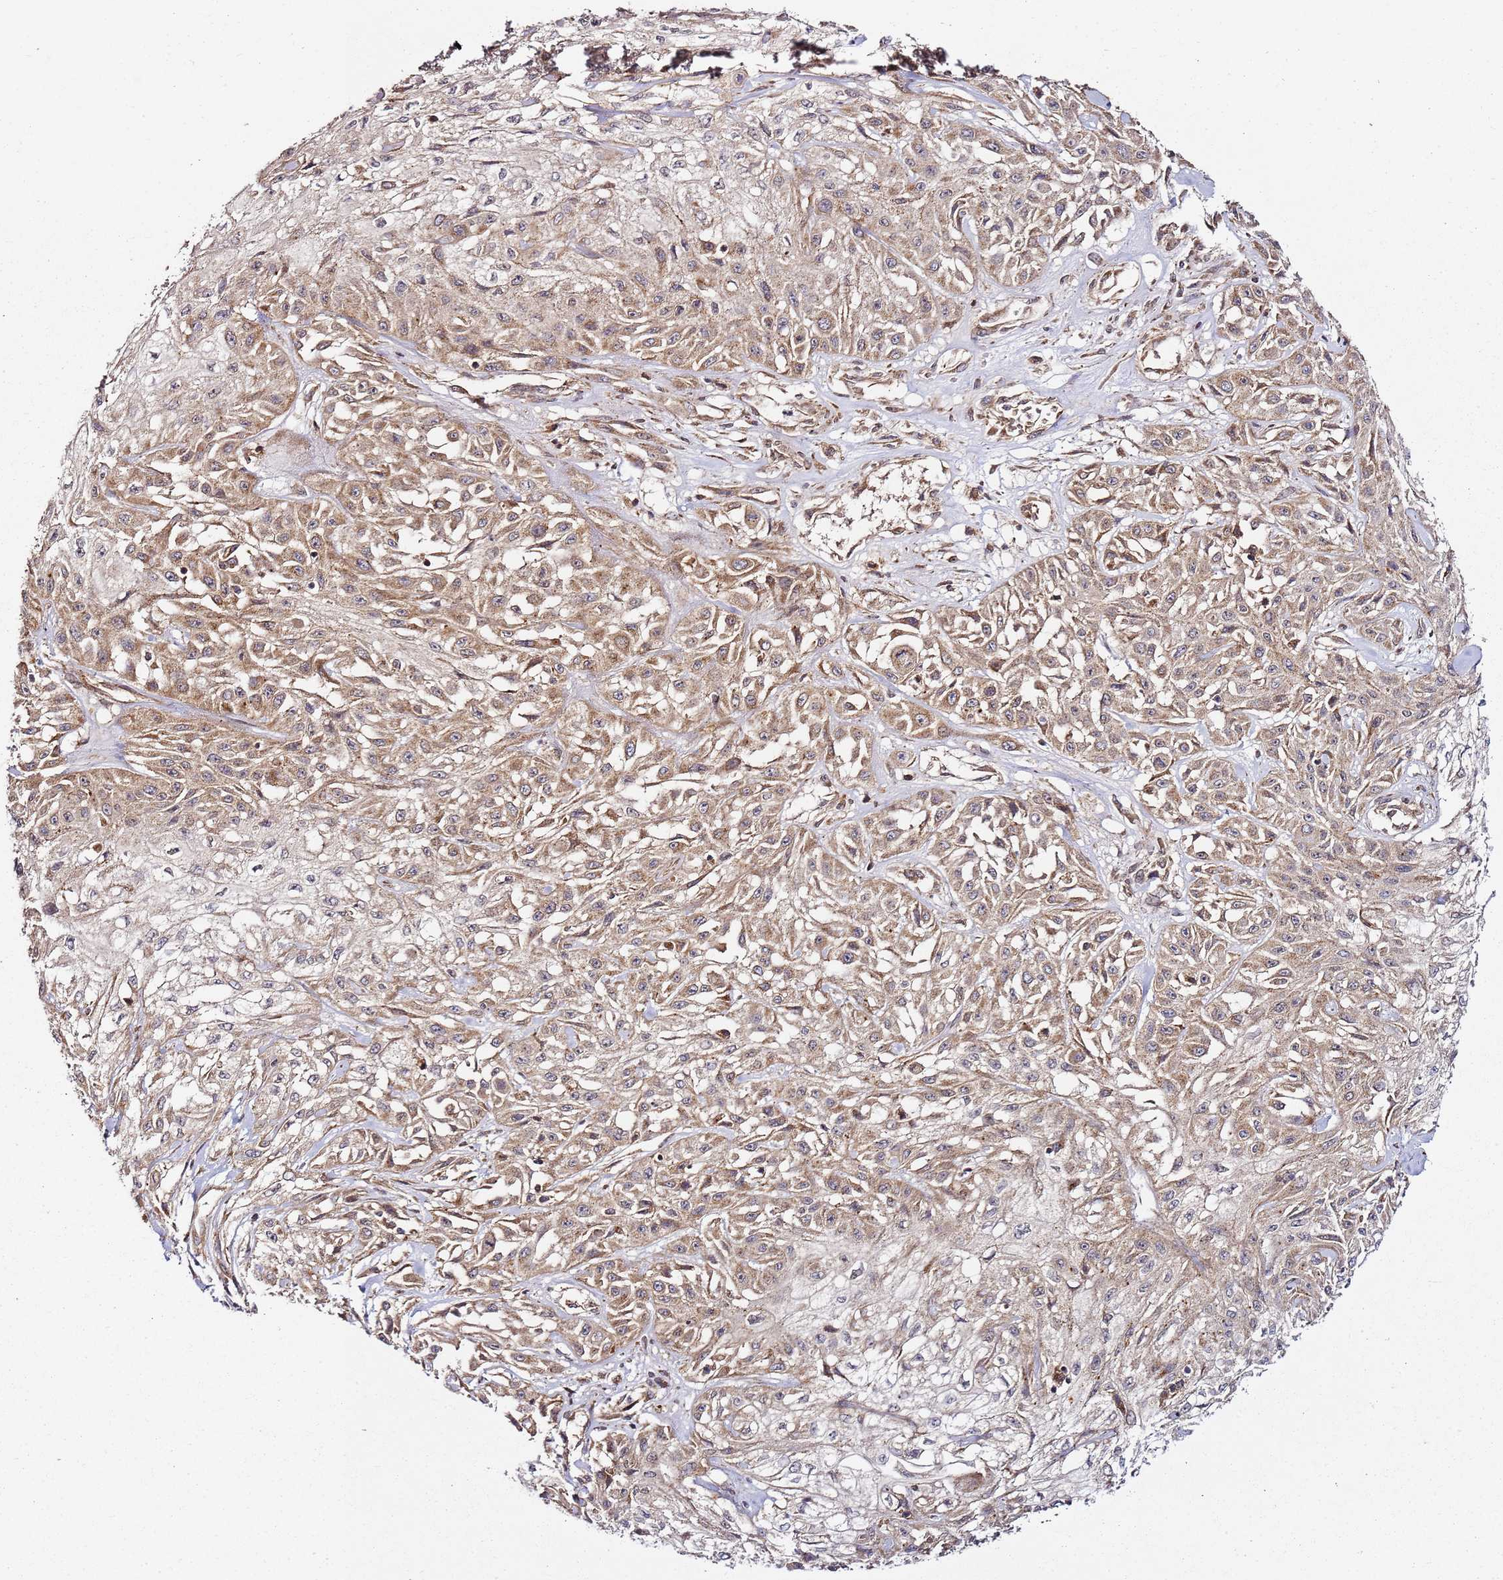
{"staining": {"intensity": "moderate", "quantity": ">75%", "location": "cytoplasmic/membranous"}, "tissue": "skin cancer", "cell_type": "Tumor cells", "image_type": "cancer", "snomed": [{"axis": "morphology", "description": "Squamous cell carcinoma, NOS"}, {"axis": "morphology", "description": "Squamous cell carcinoma, metastatic, NOS"}, {"axis": "topography", "description": "Skin"}, {"axis": "topography", "description": "Lymph node"}], "caption": "Skin cancer was stained to show a protein in brown. There is medium levels of moderate cytoplasmic/membranous positivity in about >75% of tumor cells. Nuclei are stained in blue.", "gene": "TM2D2", "patient": {"sex": "male", "age": 75}}